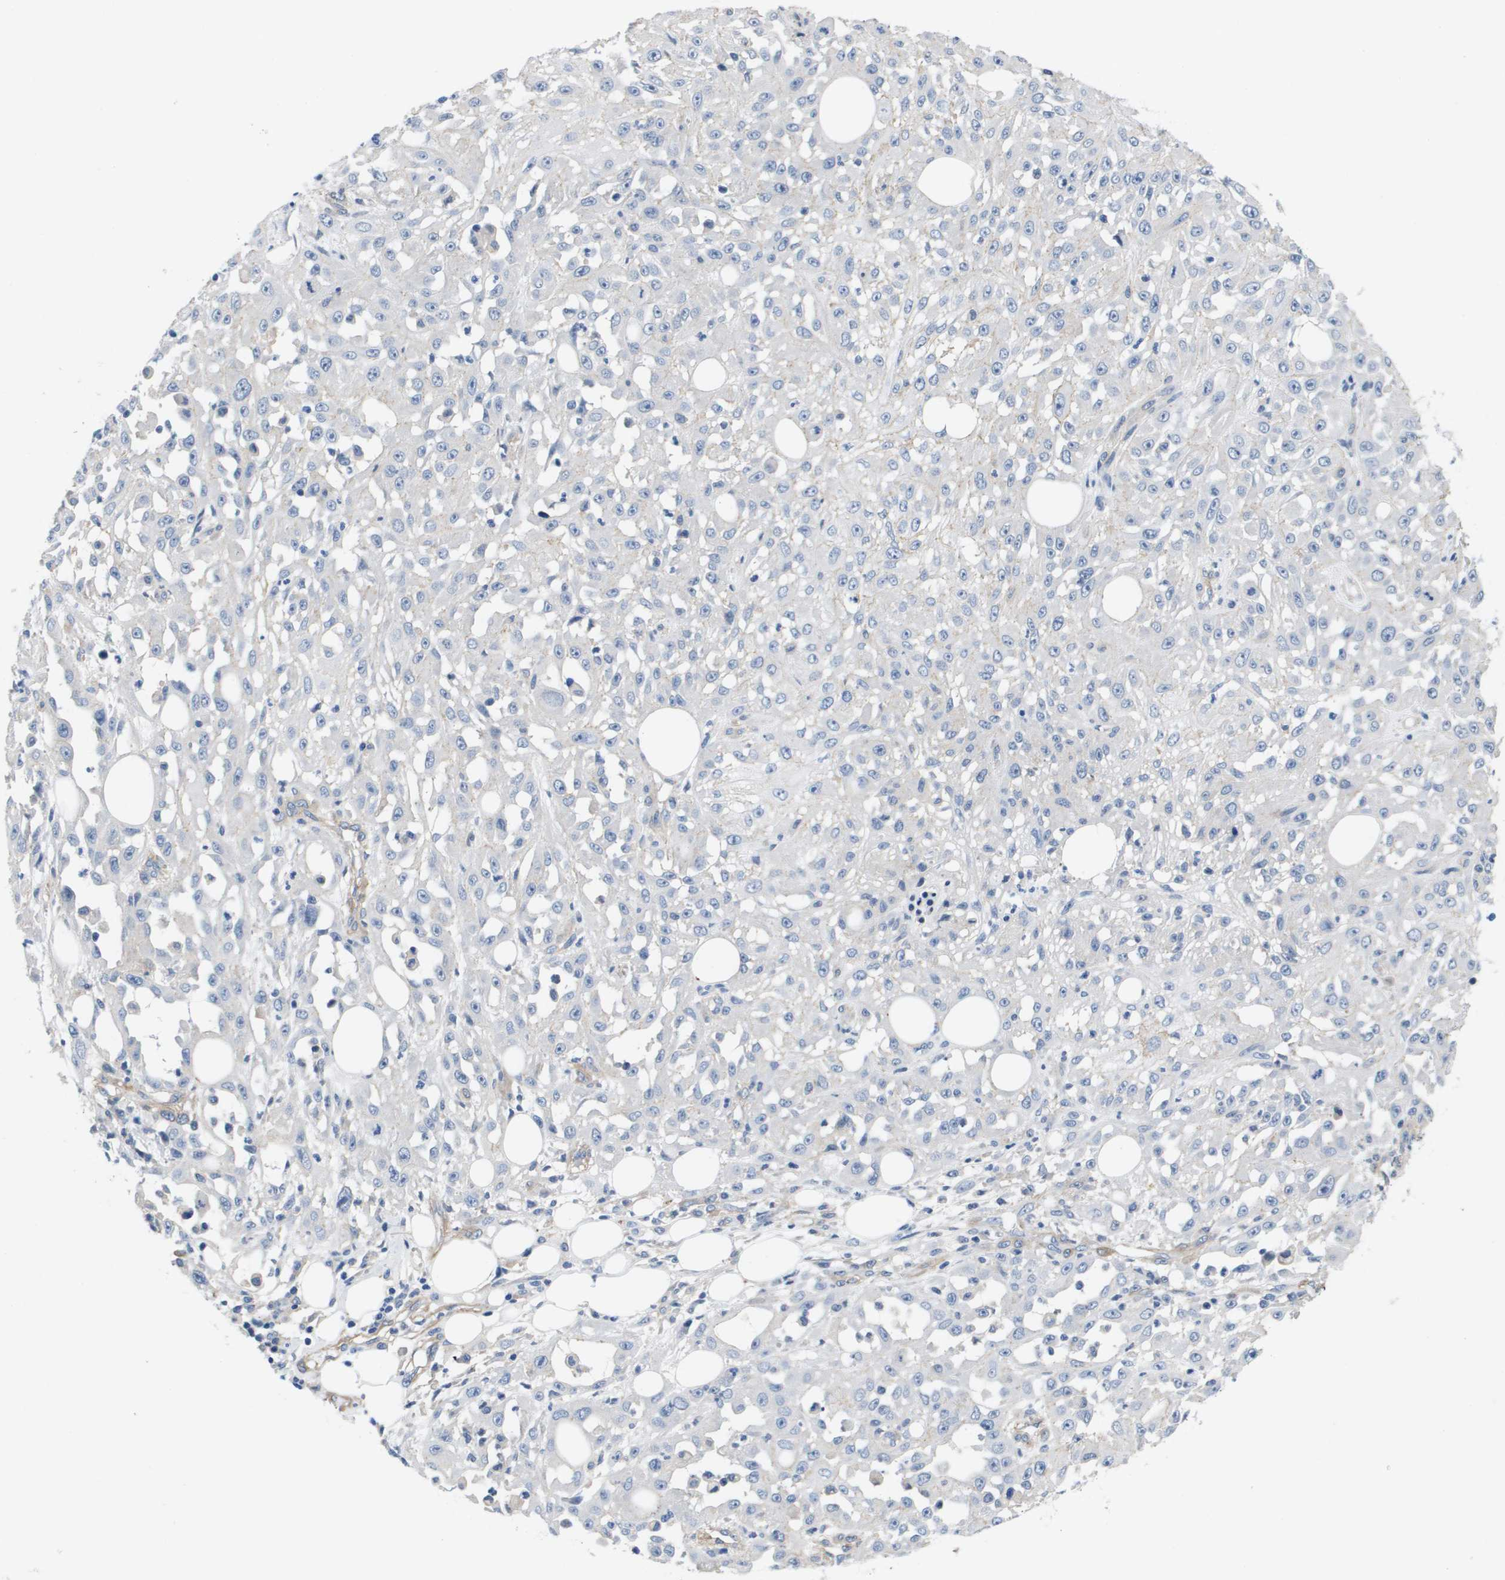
{"staining": {"intensity": "negative", "quantity": "none", "location": "none"}, "tissue": "skin cancer", "cell_type": "Tumor cells", "image_type": "cancer", "snomed": [{"axis": "morphology", "description": "Squamous cell carcinoma, NOS"}, {"axis": "morphology", "description": "Squamous cell carcinoma, metastatic, NOS"}, {"axis": "topography", "description": "Skin"}, {"axis": "topography", "description": "Lymph node"}], "caption": "Histopathology image shows no protein positivity in tumor cells of skin squamous cell carcinoma tissue.", "gene": "LPP", "patient": {"sex": "male", "age": 75}}